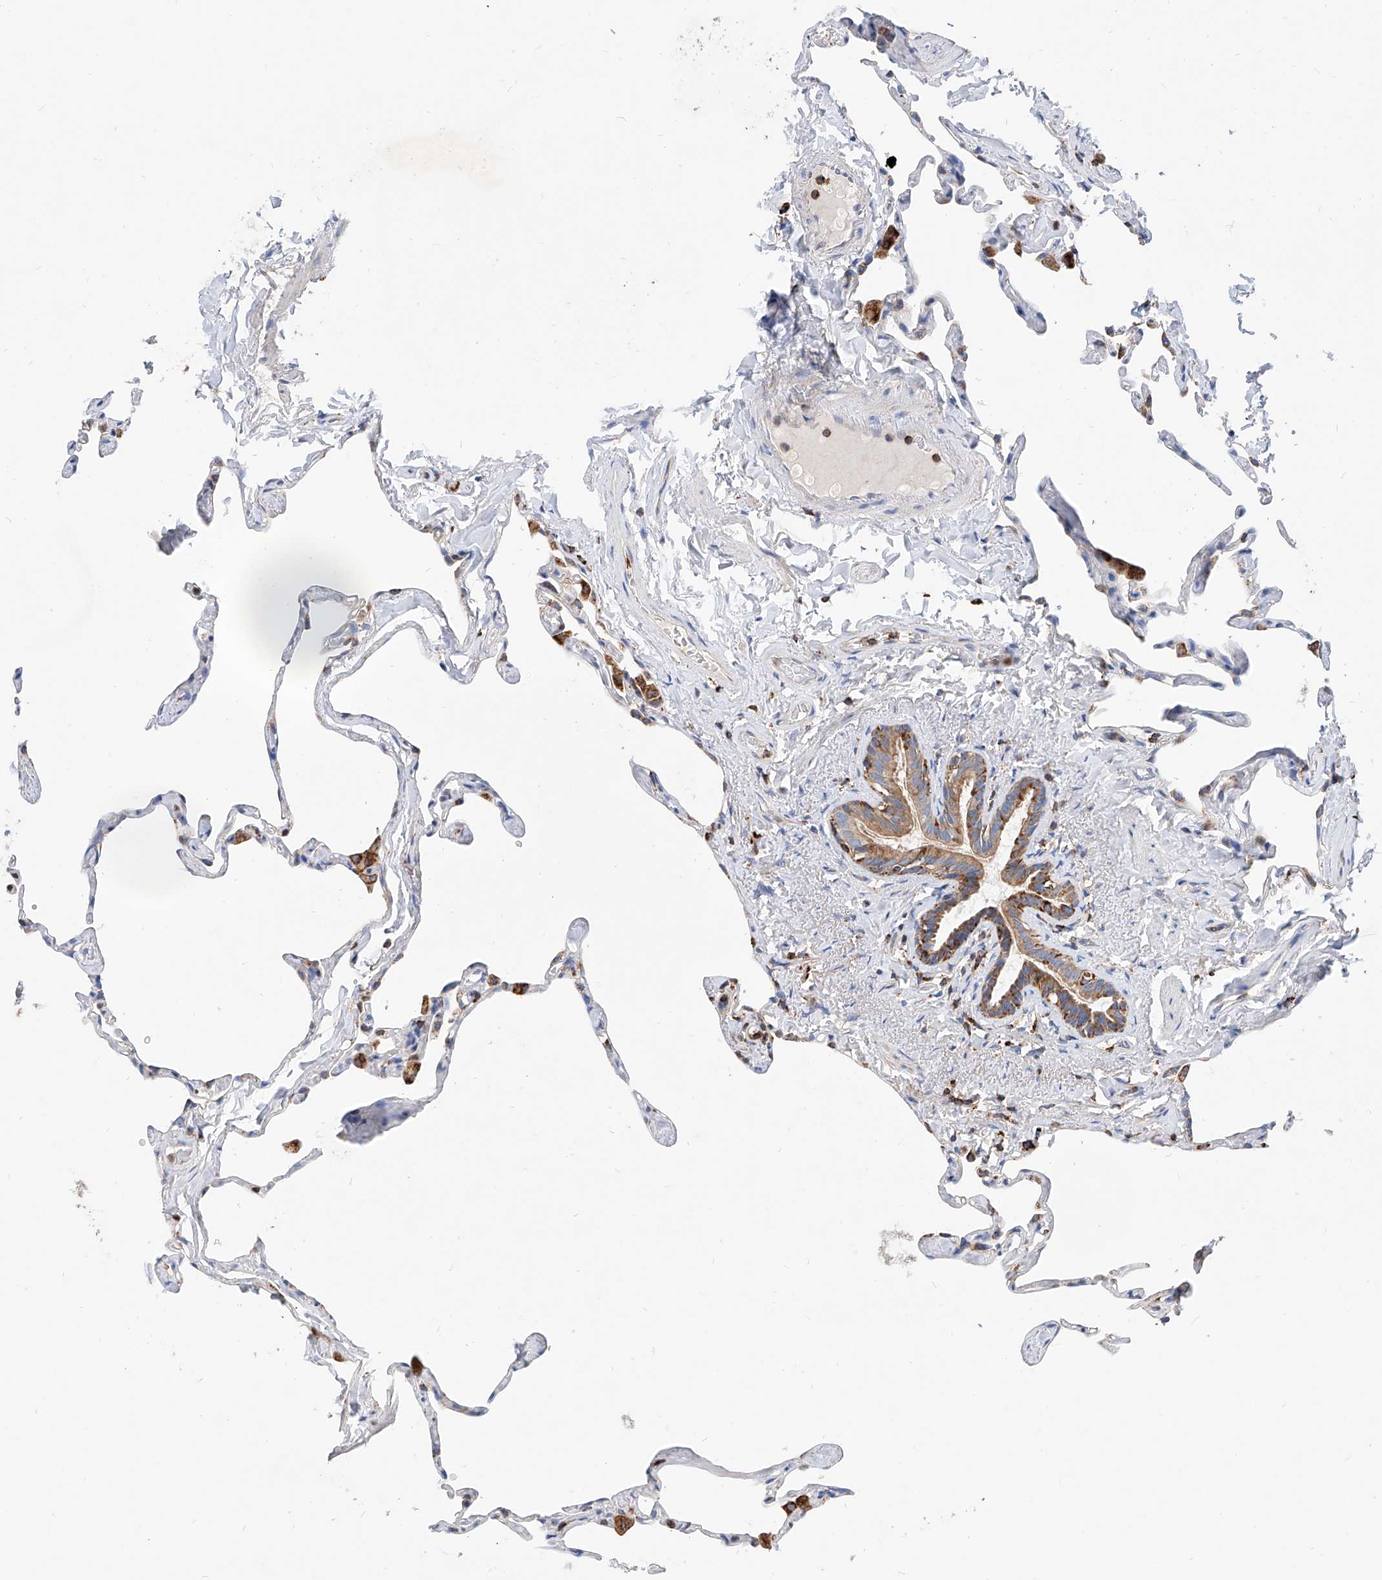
{"staining": {"intensity": "moderate", "quantity": "<25%", "location": "cytoplasmic/membranous"}, "tissue": "lung", "cell_type": "Alveolar cells", "image_type": "normal", "snomed": [{"axis": "morphology", "description": "Normal tissue, NOS"}, {"axis": "topography", "description": "Lung"}], "caption": "Human lung stained for a protein (brown) reveals moderate cytoplasmic/membranous positive expression in approximately <25% of alveolar cells.", "gene": "CPNE5", "patient": {"sex": "male", "age": 65}}